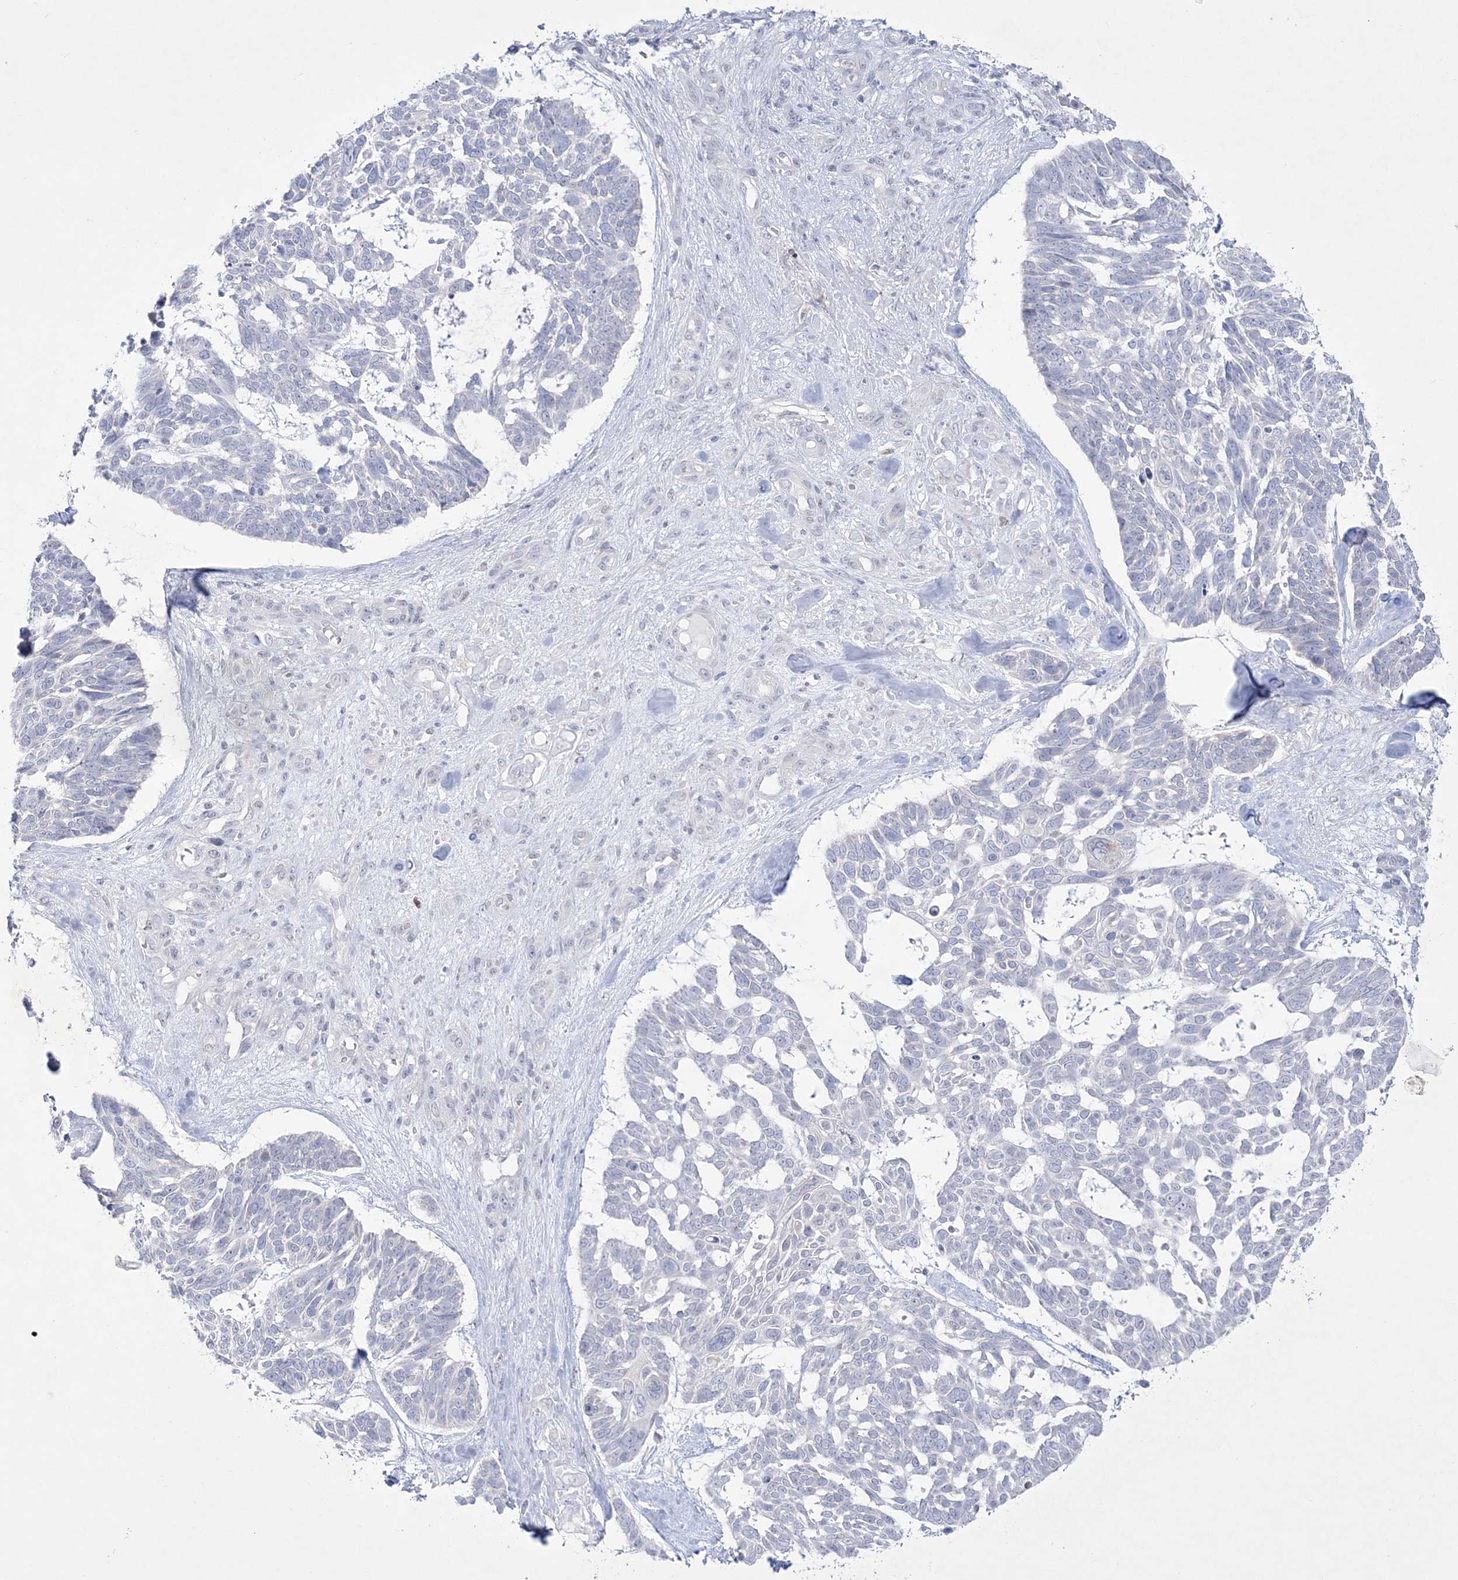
{"staining": {"intensity": "negative", "quantity": "none", "location": "none"}, "tissue": "skin cancer", "cell_type": "Tumor cells", "image_type": "cancer", "snomed": [{"axis": "morphology", "description": "Basal cell carcinoma"}, {"axis": "topography", "description": "Skin"}], "caption": "IHC photomicrograph of neoplastic tissue: skin basal cell carcinoma stained with DAB shows no significant protein positivity in tumor cells.", "gene": "WDR27", "patient": {"sex": "male", "age": 88}}